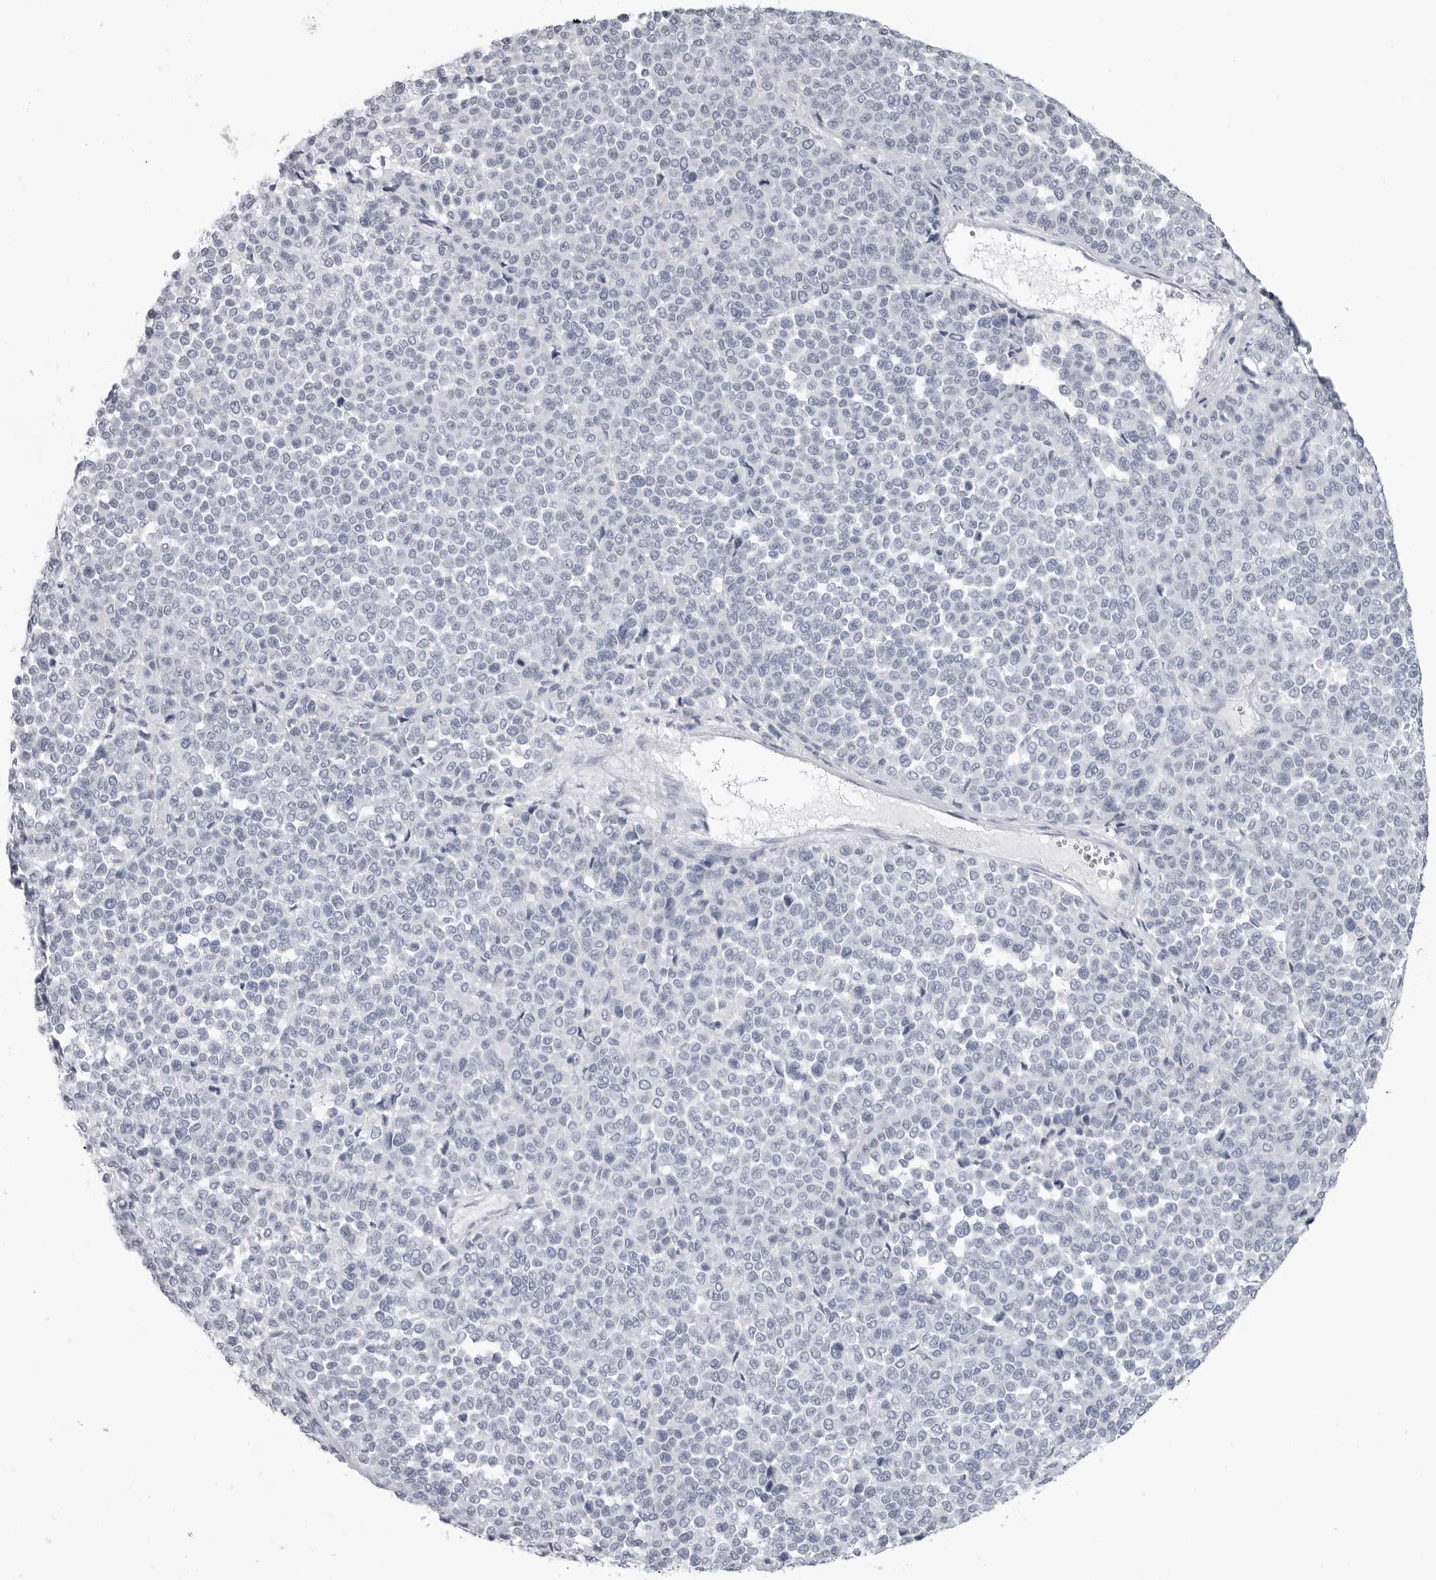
{"staining": {"intensity": "negative", "quantity": "none", "location": "none"}, "tissue": "melanoma", "cell_type": "Tumor cells", "image_type": "cancer", "snomed": [{"axis": "morphology", "description": "Malignant melanoma, Metastatic site"}, {"axis": "topography", "description": "Pancreas"}], "caption": "There is no significant staining in tumor cells of melanoma.", "gene": "LY6D", "patient": {"sex": "female", "age": 30}}